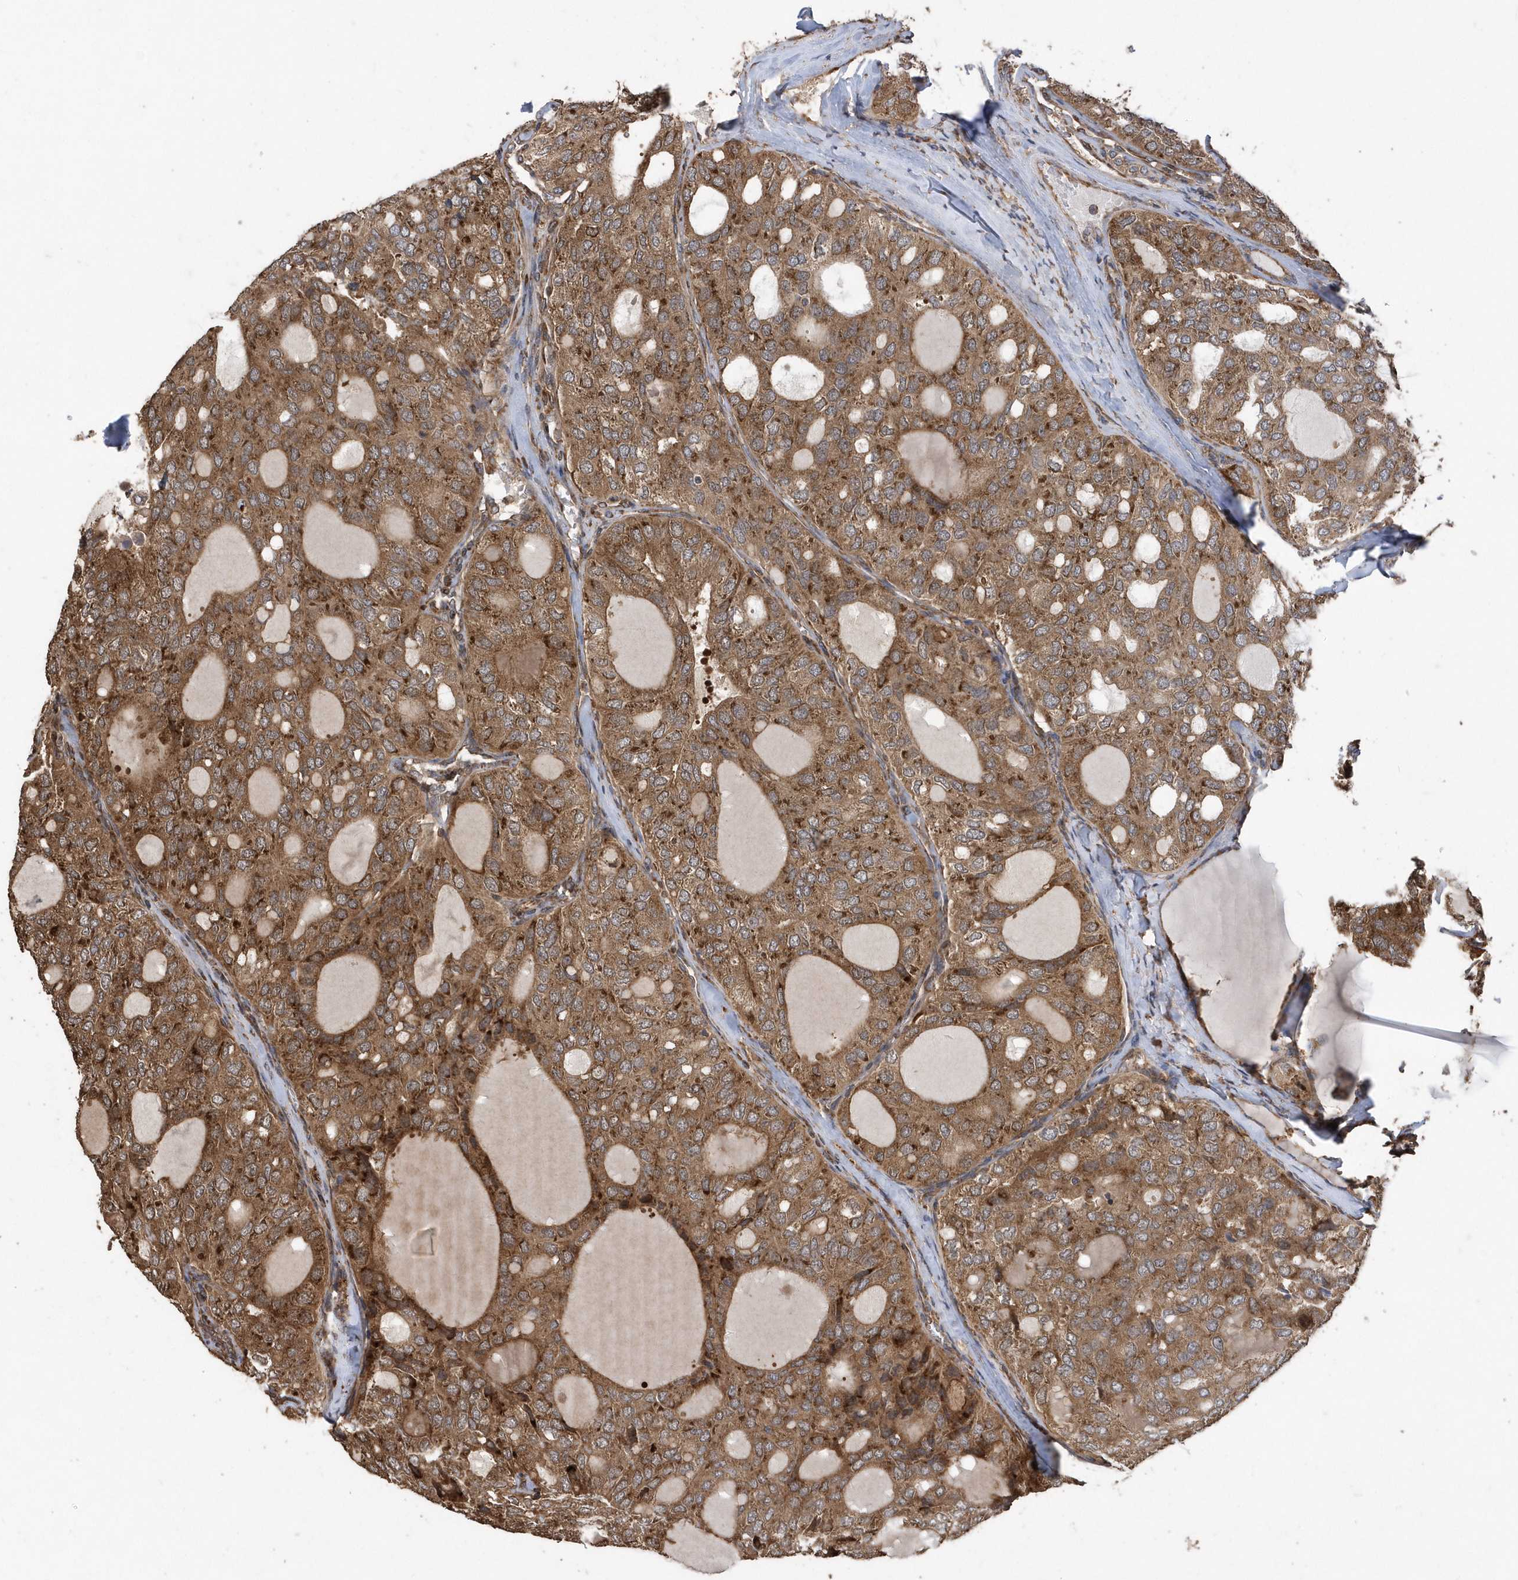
{"staining": {"intensity": "moderate", "quantity": ">75%", "location": "cytoplasmic/membranous"}, "tissue": "thyroid cancer", "cell_type": "Tumor cells", "image_type": "cancer", "snomed": [{"axis": "morphology", "description": "Follicular adenoma carcinoma, NOS"}, {"axis": "topography", "description": "Thyroid gland"}], "caption": "Thyroid follicular adenoma carcinoma stained with a protein marker demonstrates moderate staining in tumor cells.", "gene": "WASHC5", "patient": {"sex": "male", "age": 75}}